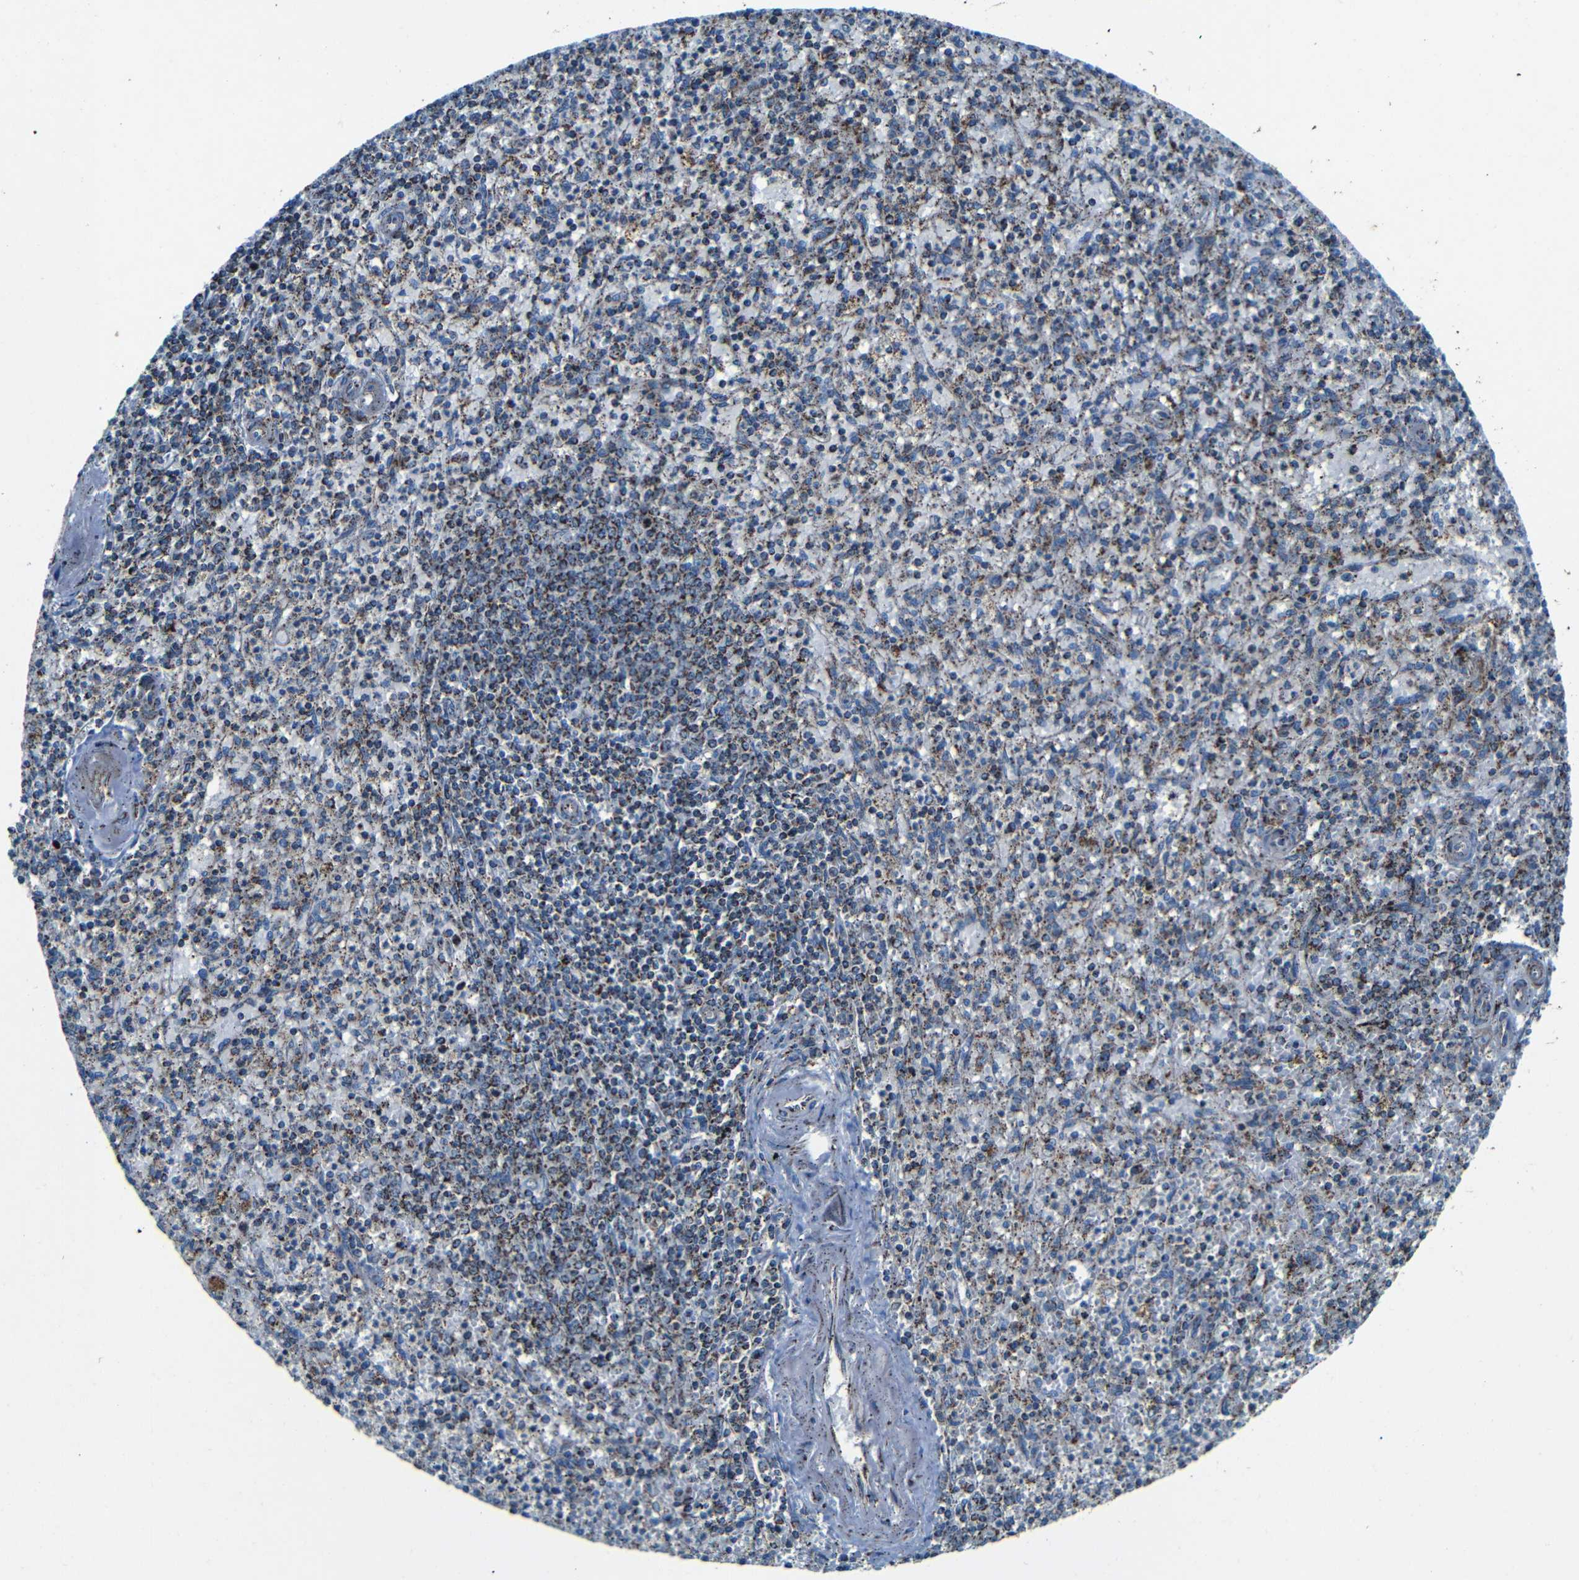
{"staining": {"intensity": "strong", "quantity": "25%-75%", "location": "cytoplasmic/membranous"}, "tissue": "spleen", "cell_type": "Cells in red pulp", "image_type": "normal", "snomed": [{"axis": "morphology", "description": "Normal tissue, NOS"}, {"axis": "topography", "description": "Spleen"}], "caption": "Unremarkable spleen was stained to show a protein in brown. There is high levels of strong cytoplasmic/membranous staining in about 25%-75% of cells in red pulp. The staining was performed using DAB to visualize the protein expression in brown, while the nuclei were stained in blue with hematoxylin (Magnification: 20x).", "gene": "WSCD2", "patient": {"sex": "male", "age": 72}}